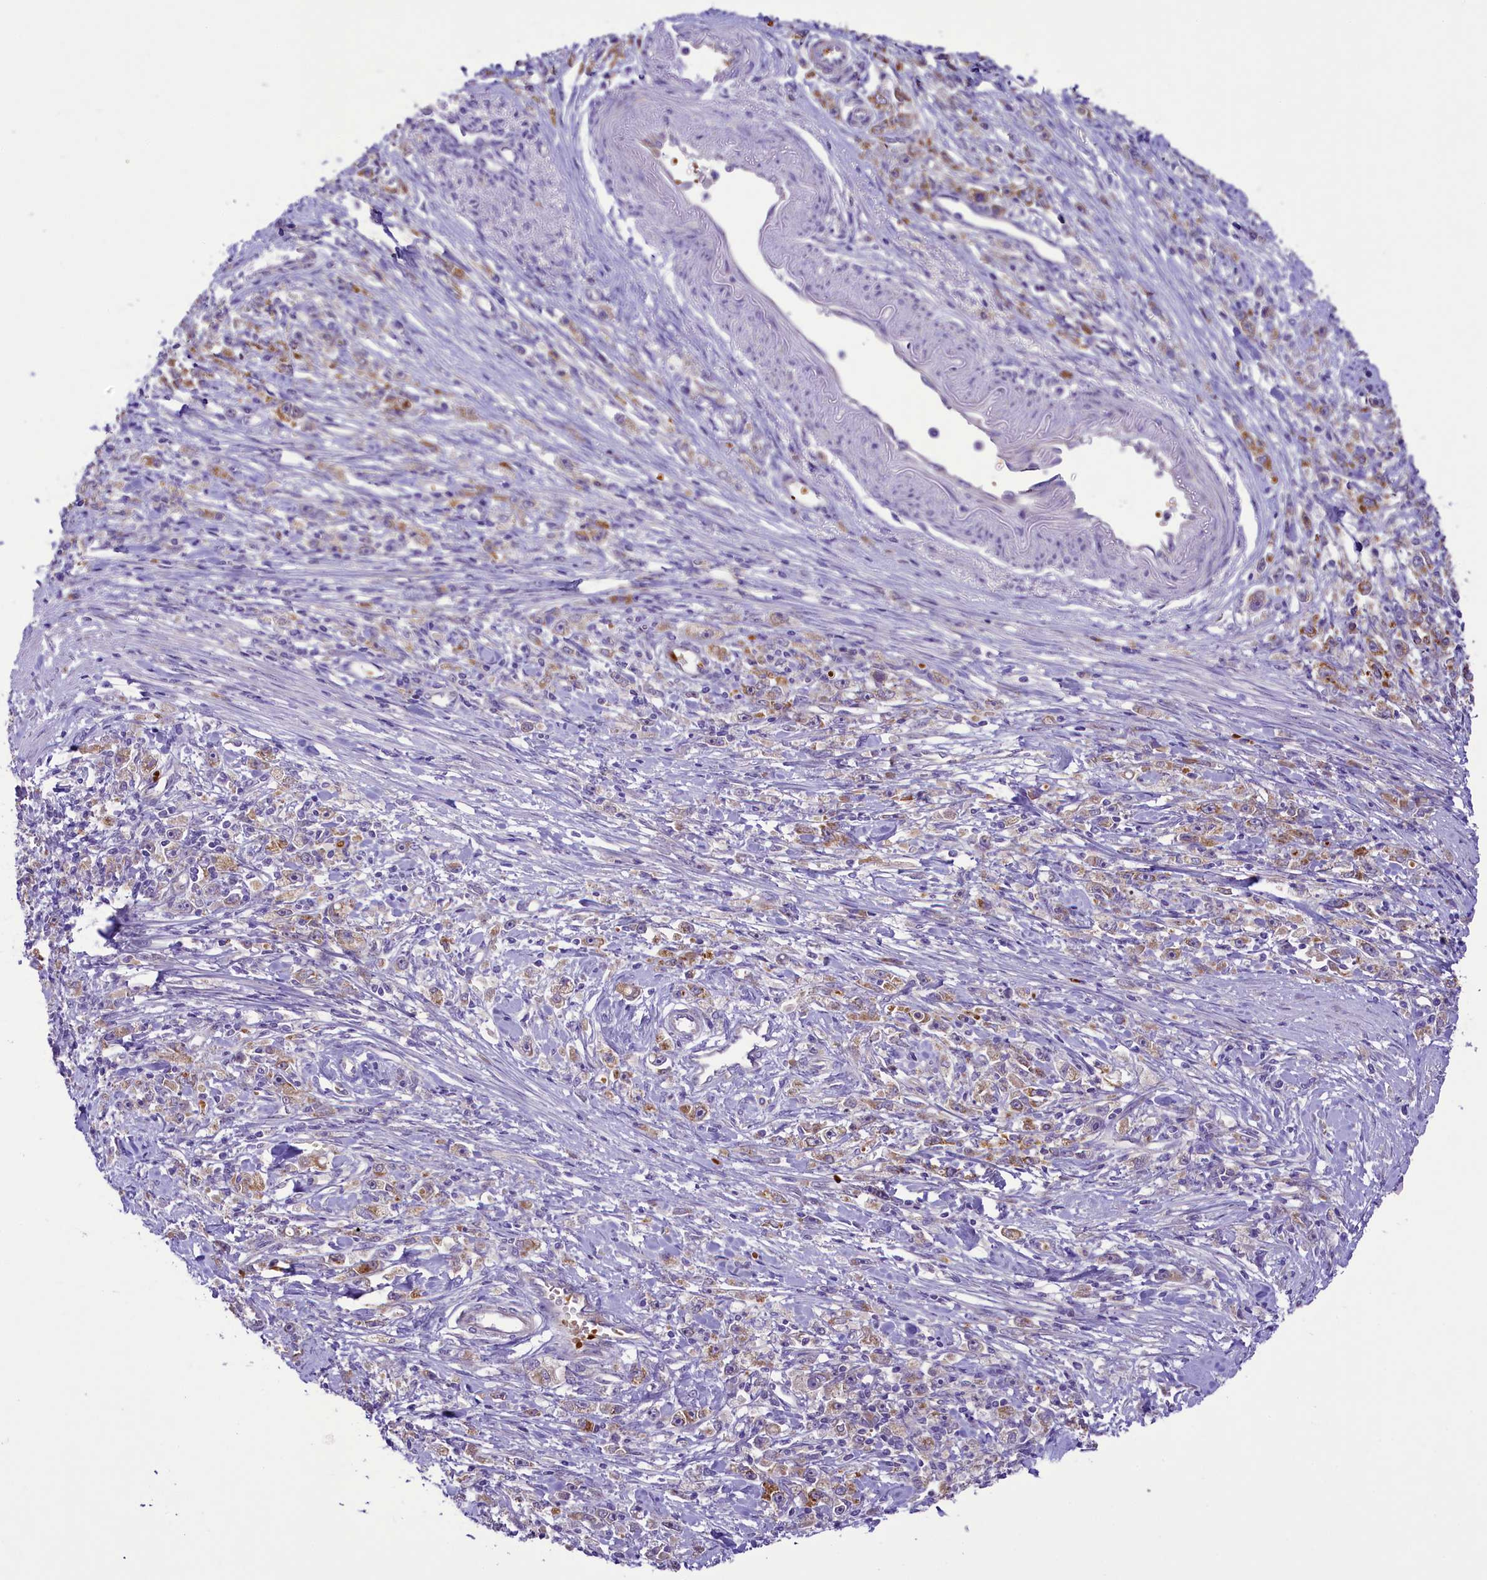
{"staining": {"intensity": "moderate", "quantity": ">75%", "location": "cytoplasmic/membranous"}, "tissue": "stomach cancer", "cell_type": "Tumor cells", "image_type": "cancer", "snomed": [{"axis": "morphology", "description": "Adenocarcinoma, NOS"}, {"axis": "topography", "description": "Stomach"}], "caption": "This is a photomicrograph of immunohistochemistry staining of stomach adenocarcinoma, which shows moderate staining in the cytoplasmic/membranous of tumor cells.", "gene": "LARP4", "patient": {"sex": "female", "age": 59}}